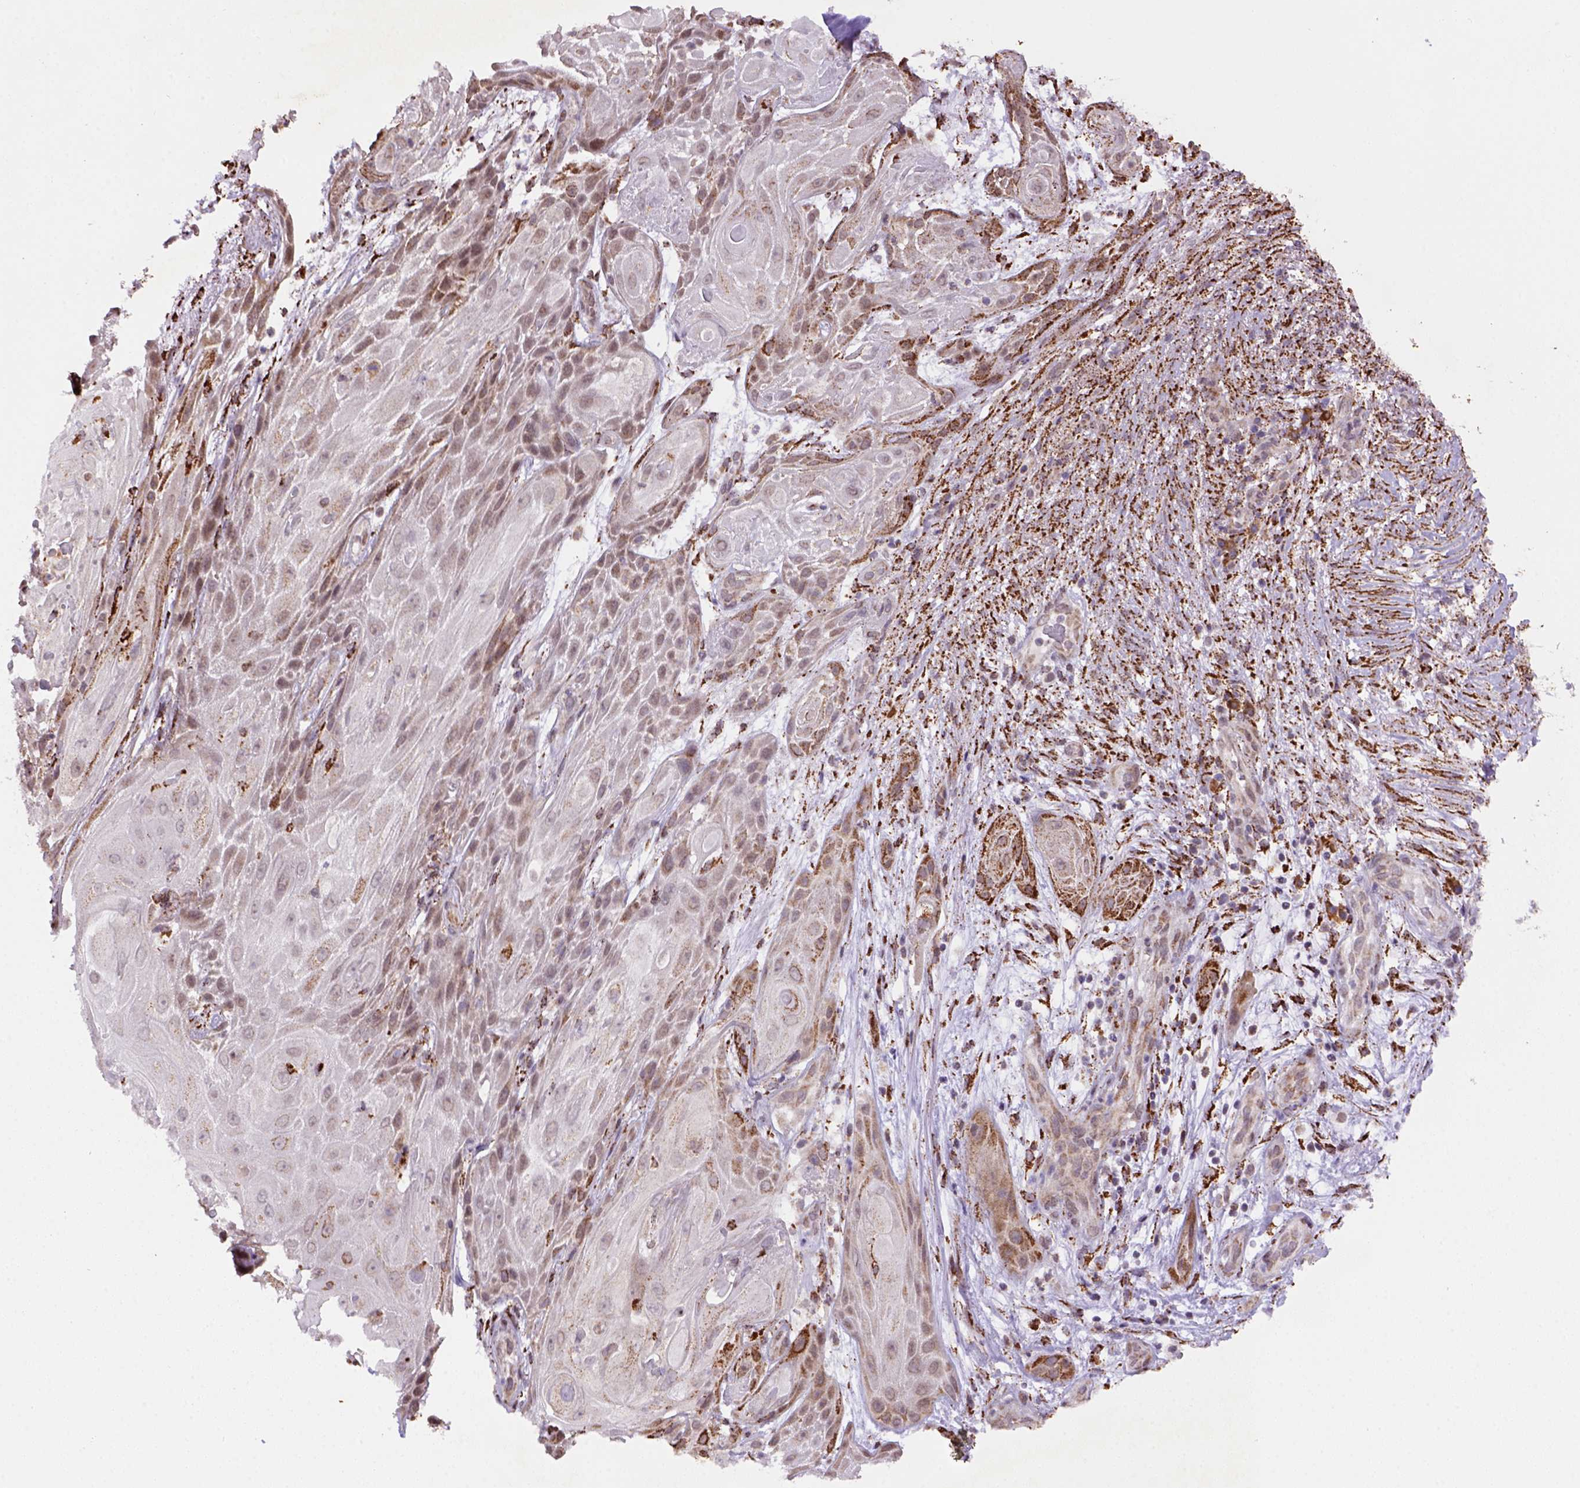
{"staining": {"intensity": "moderate", "quantity": "25%-75%", "location": "cytoplasmic/membranous"}, "tissue": "skin cancer", "cell_type": "Tumor cells", "image_type": "cancer", "snomed": [{"axis": "morphology", "description": "Squamous cell carcinoma, NOS"}, {"axis": "topography", "description": "Skin"}], "caption": "Immunohistochemistry of skin cancer demonstrates medium levels of moderate cytoplasmic/membranous positivity in approximately 25%-75% of tumor cells. (DAB IHC, brown staining for protein, blue staining for nuclei).", "gene": "FZD7", "patient": {"sex": "male", "age": 62}}